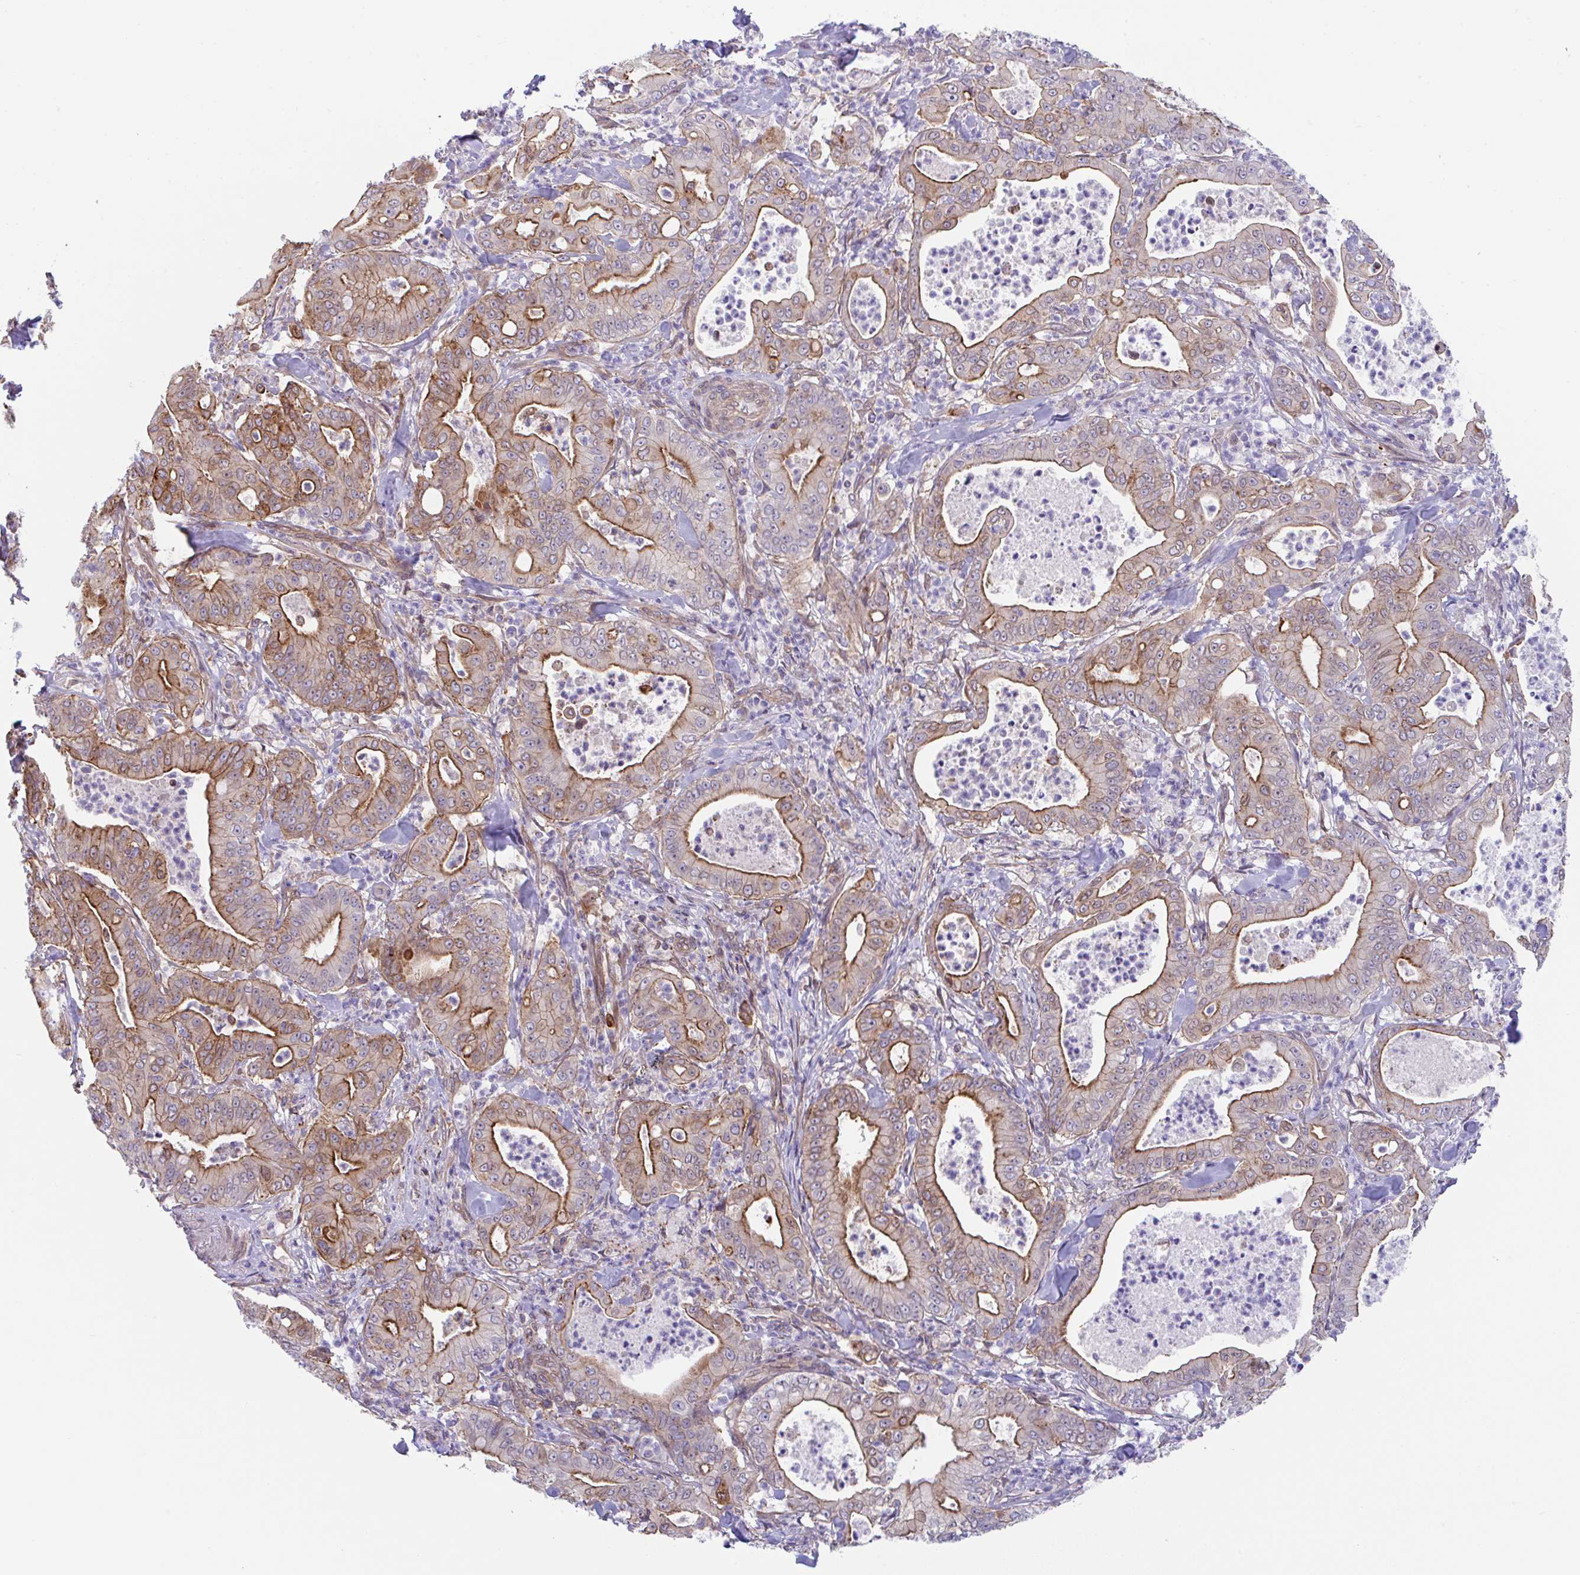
{"staining": {"intensity": "moderate", "quantity": ">75%", "location": "cytoplasmic/membranous"}, "tissue": "pancreatic cancer", "cell_type": "Tumor cells", "image_type": "cancer", "snomed": [{"axis": "morphology", "description": "Adenocarcinoma, NOS"}, {"axis": "topography", "description": "Pancreas"}], "caption": "A photomicrograph showing moderate cytoplasmic/membranous expression in about >75% of tumor cells in pancreatic cancer, as visualized by brown immunohistochemical staining.", "gene": "ZBED3", "patient": {"sex": "male", "age": 71}}